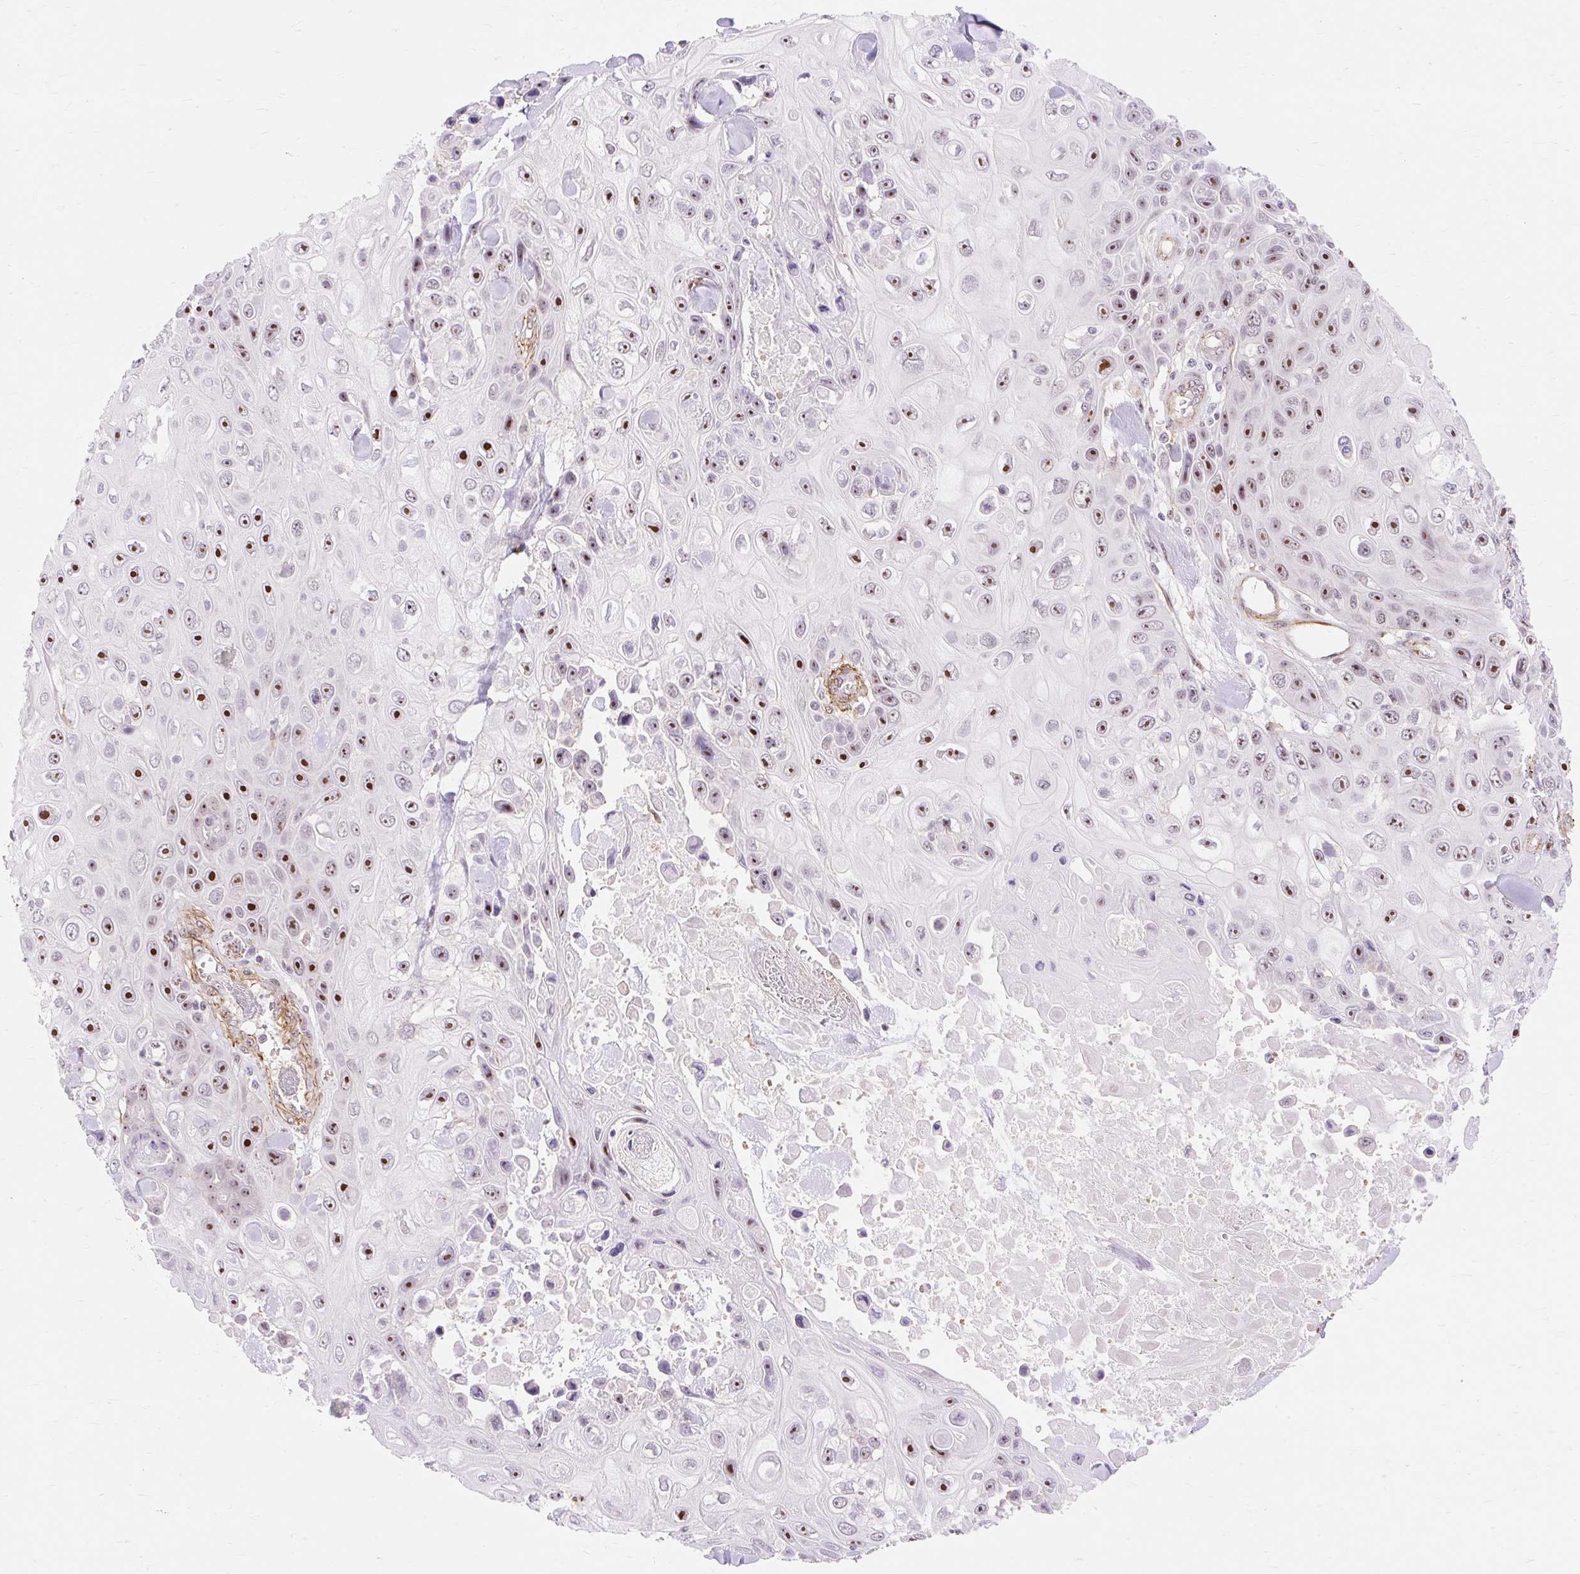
{"staining": {"intensity": "strong", "quantity": "25%-75%", "location": "nuclear"}, "tissue": "skin cancer", "cell_type": "Tumor cells", "image_type": "cancer", "snomed": [{"axis": "morphology", "description": "Squamous cell carcinoma, NOS"}, {"axis": "topography", "description": "Skin"}], "caption": "DAB immunohistochemical staining of squamous cell carcinoma (skin) shows strong nuclear protein positivity in approximately 25%-75% of tumor cells.", "gene": "OBP2A", "patient": {"sex": "male", "age": 82}}